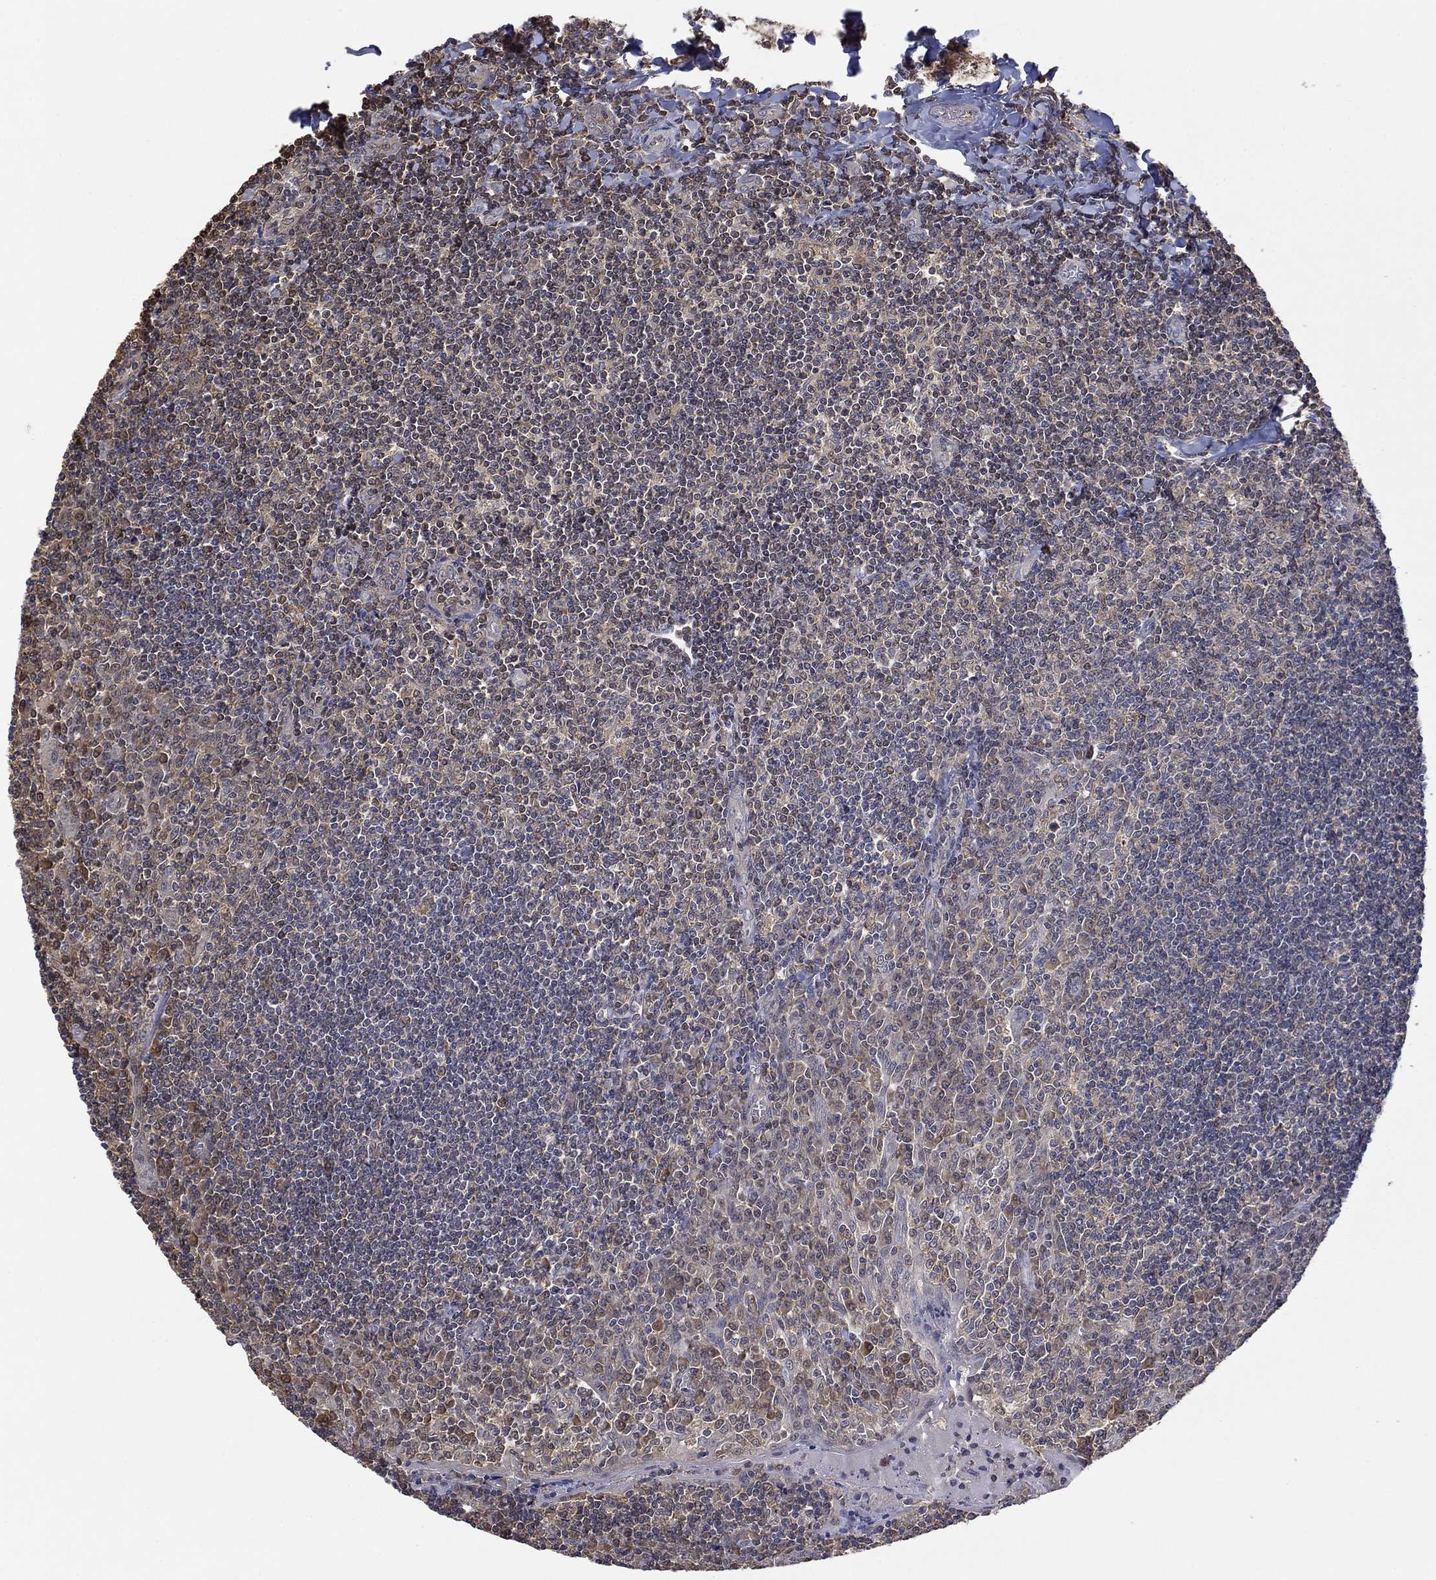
{"staining": {"intensity": "weak", "quantity": ">75%", "location": "cytoplasmic/membranous"}, "tissue": "tonsil", "cell_type": "Germinal center cells", "image_type": "normal", "snomed": [{"axis": "morphology", "description": "Normal tissue, NOS"}, {"axis": "topography", "description": "Tonsil"}], "caption": "This is an image of immunohistochemistry staining of normal tonsil, which shows weak positivity in the cytoplasmic/membranous of germinal center cells.", "gene": "RNF114", "patient": {"sex": "female", "age": 12}}